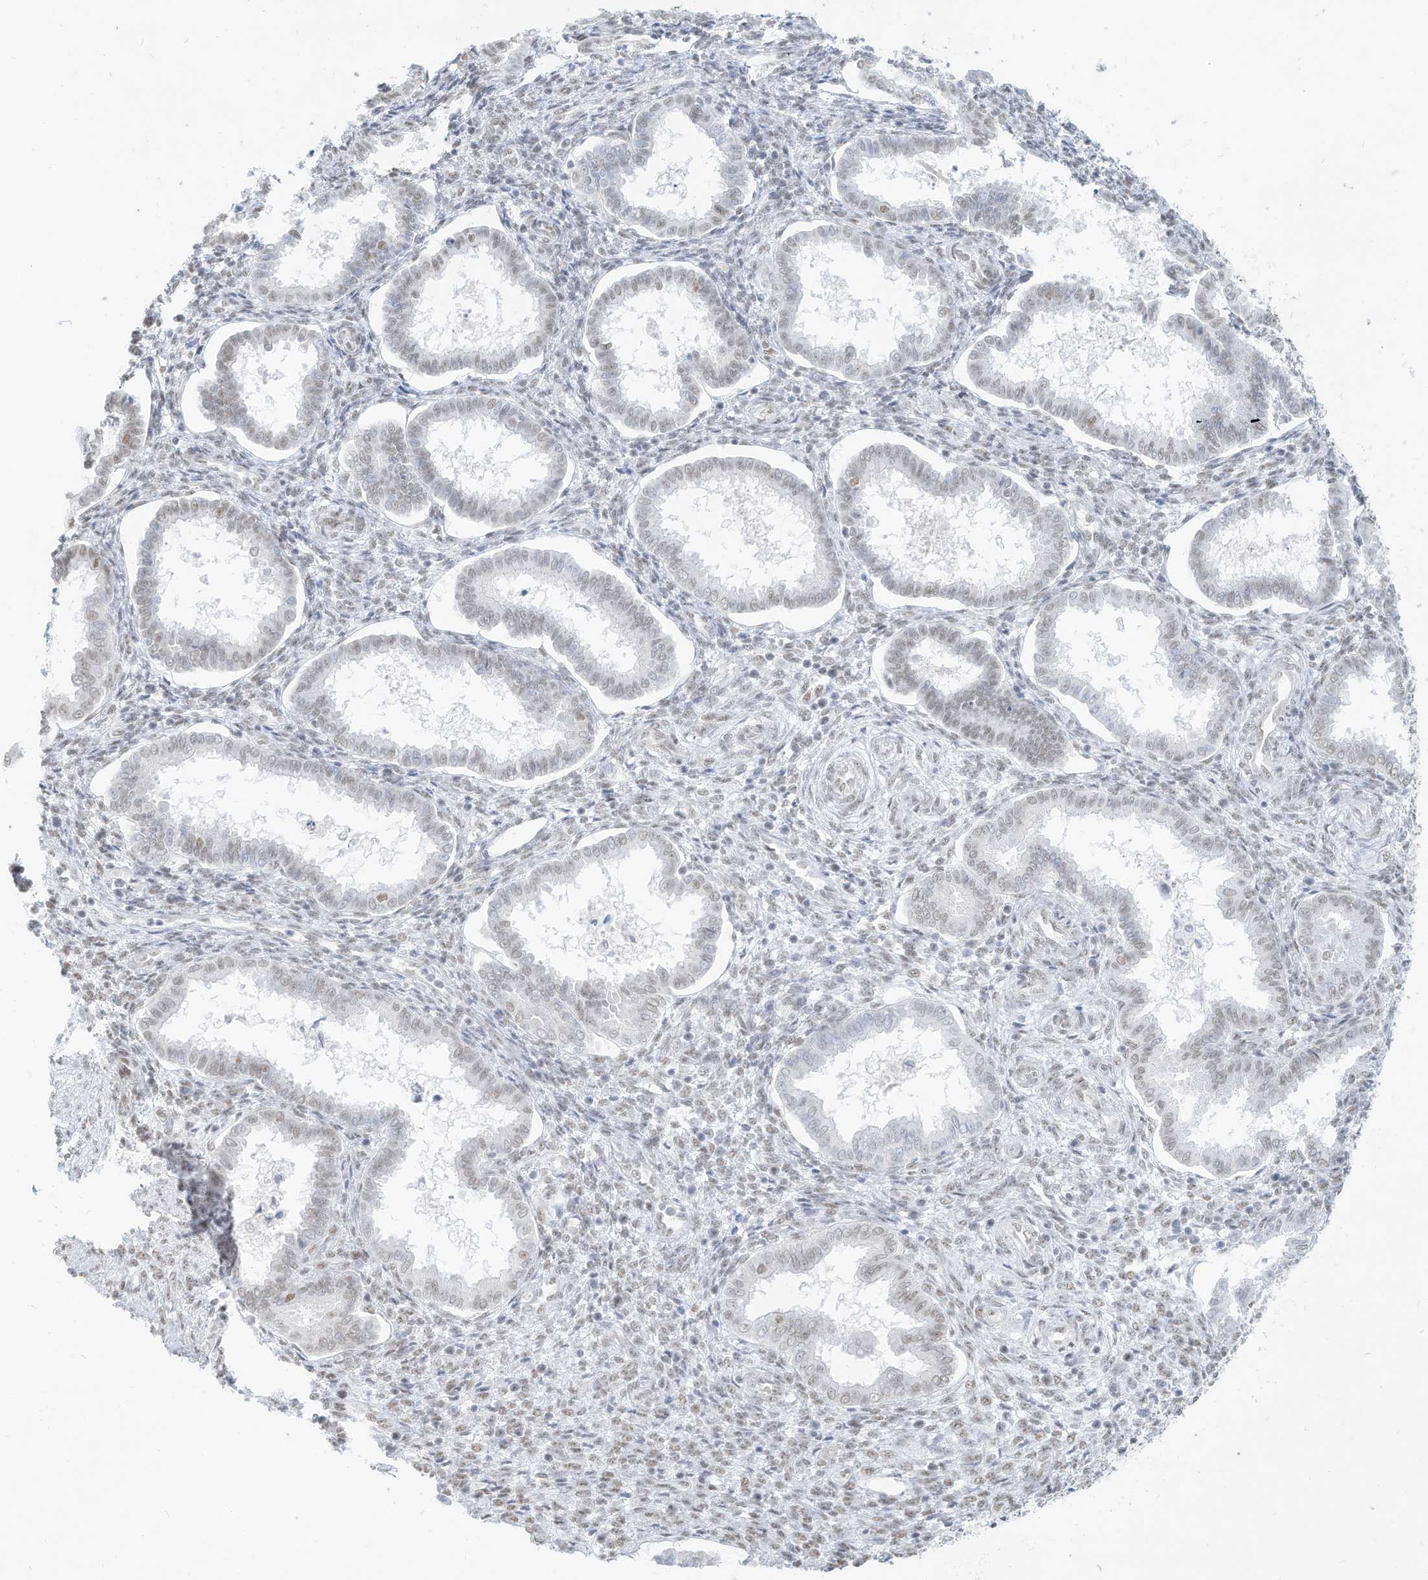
{"staining": {"intensity": "negative", "quantity": "none", "location": "none"}, "tissue": "endometrium", "cell_type": "Cells in endometrial stroma", "image_type": "normal", "snomed": [{"axis": "morphology", "description": "Normal tissue, NOS"}, {"axis": "topography", "description": "Endometrium"}], "caption": "The immunohistochemistry micrograph has no significant staining in cells in endometrial stroma of endometrium. (Immunohistochemistry (ihc), brightfield microscopy, high magnification).", "gene": "PGC", "patient": {"sex": "female", "age": 24}}